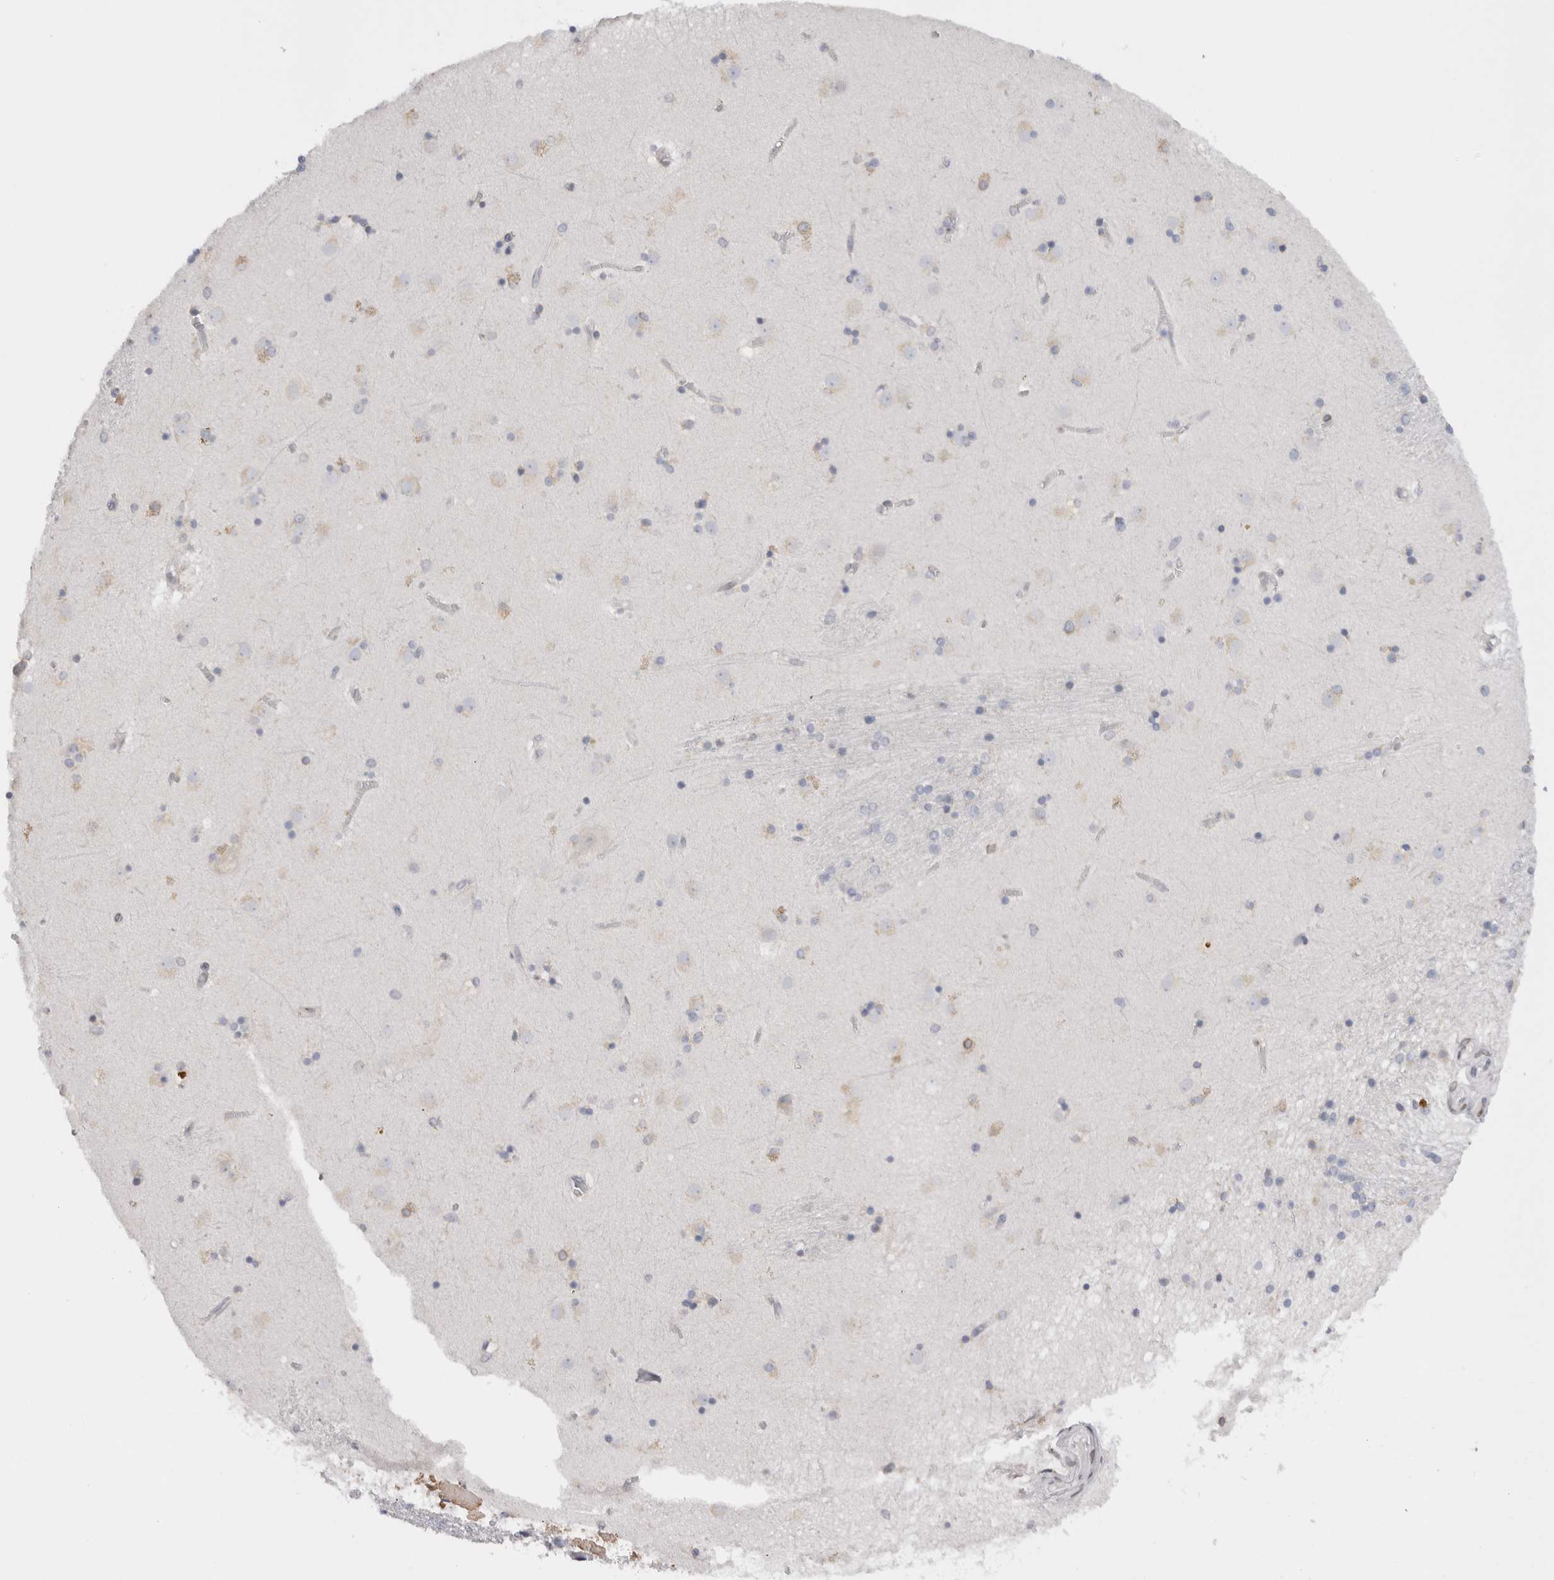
{"staining": {"intensity": "negative", "quantity": "none", "location": "none"}, "tissue": "caudate", "cell_type": "Glial cells", "image_type": "normal", "snomed": [{"axis": "morphology", "description": "Normal tissue, NOS"}, {"axis": "topography", "description": "Lateral ventricle wall"}], "caption": "IHC image of benign caudate: caudate stained with DAB (3,3'-diaminobenzidine) exhibits no significant protein positivity in glial cells. (IHC, brightfield microscopy, high magnification).", "gene": "VCPIP1", "patient": {"sex": "male", "age": 70}}